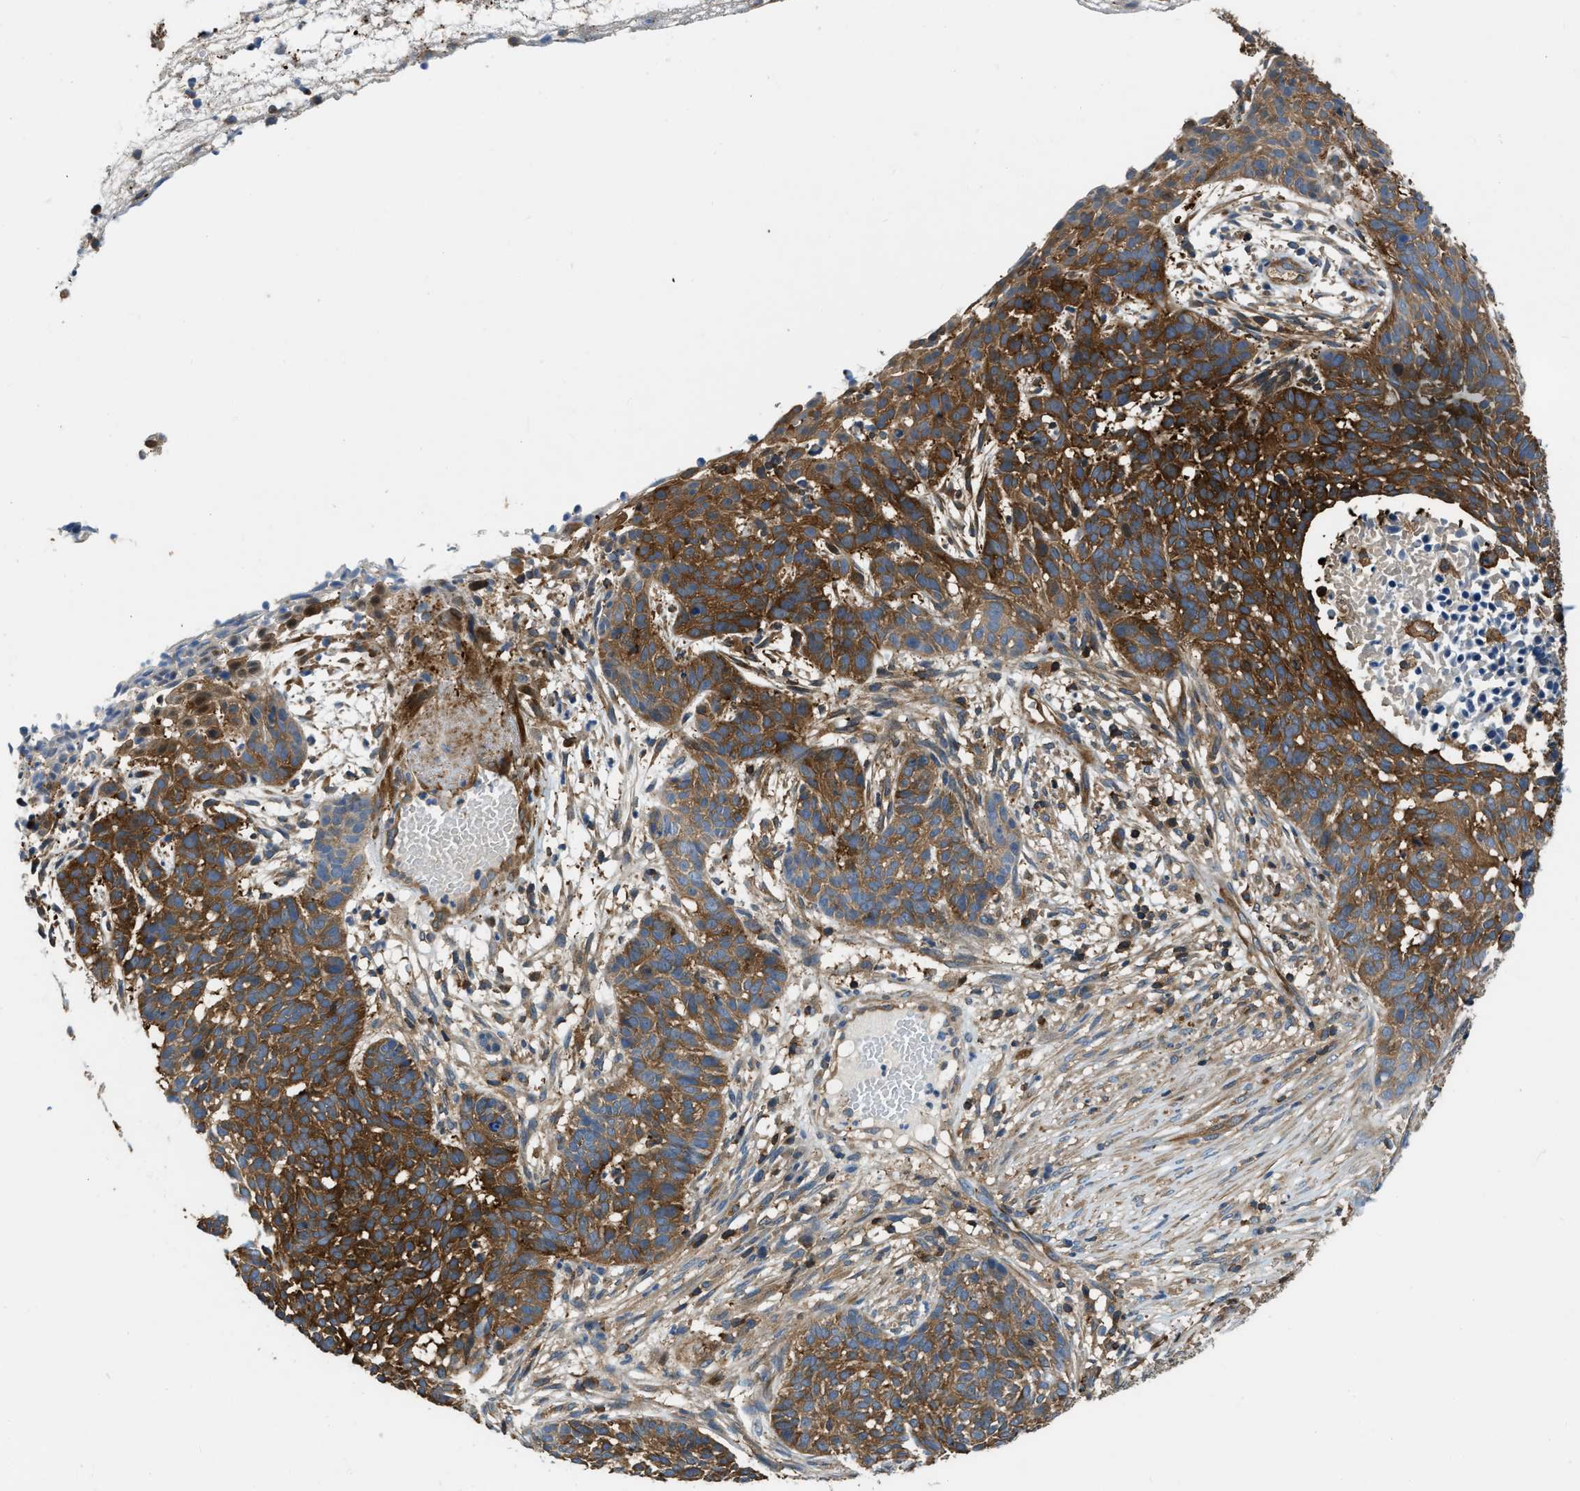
{"staining": {"intensity": "strong", "quantity": ">75%", "location": "cytoplasmic/membranous"}, "tissue": "skin cancer", "cell_type": "Tumor cells", "image_type": "cancer", "snomed": [{"axis": "morphology", "description": "Basal cell carcinoma"}, {"axis": "topography", "description": "Skin"}], "caption": "A histopathology image showing strong cytoplasmic/membranous positivity in about >75% of tumor cells in skin cancer (basal cell carcinoma), as visualized by brown immunohistochemical staining.", "gene": "PFKP", "patient": {"sex": "male", "age": 85}}